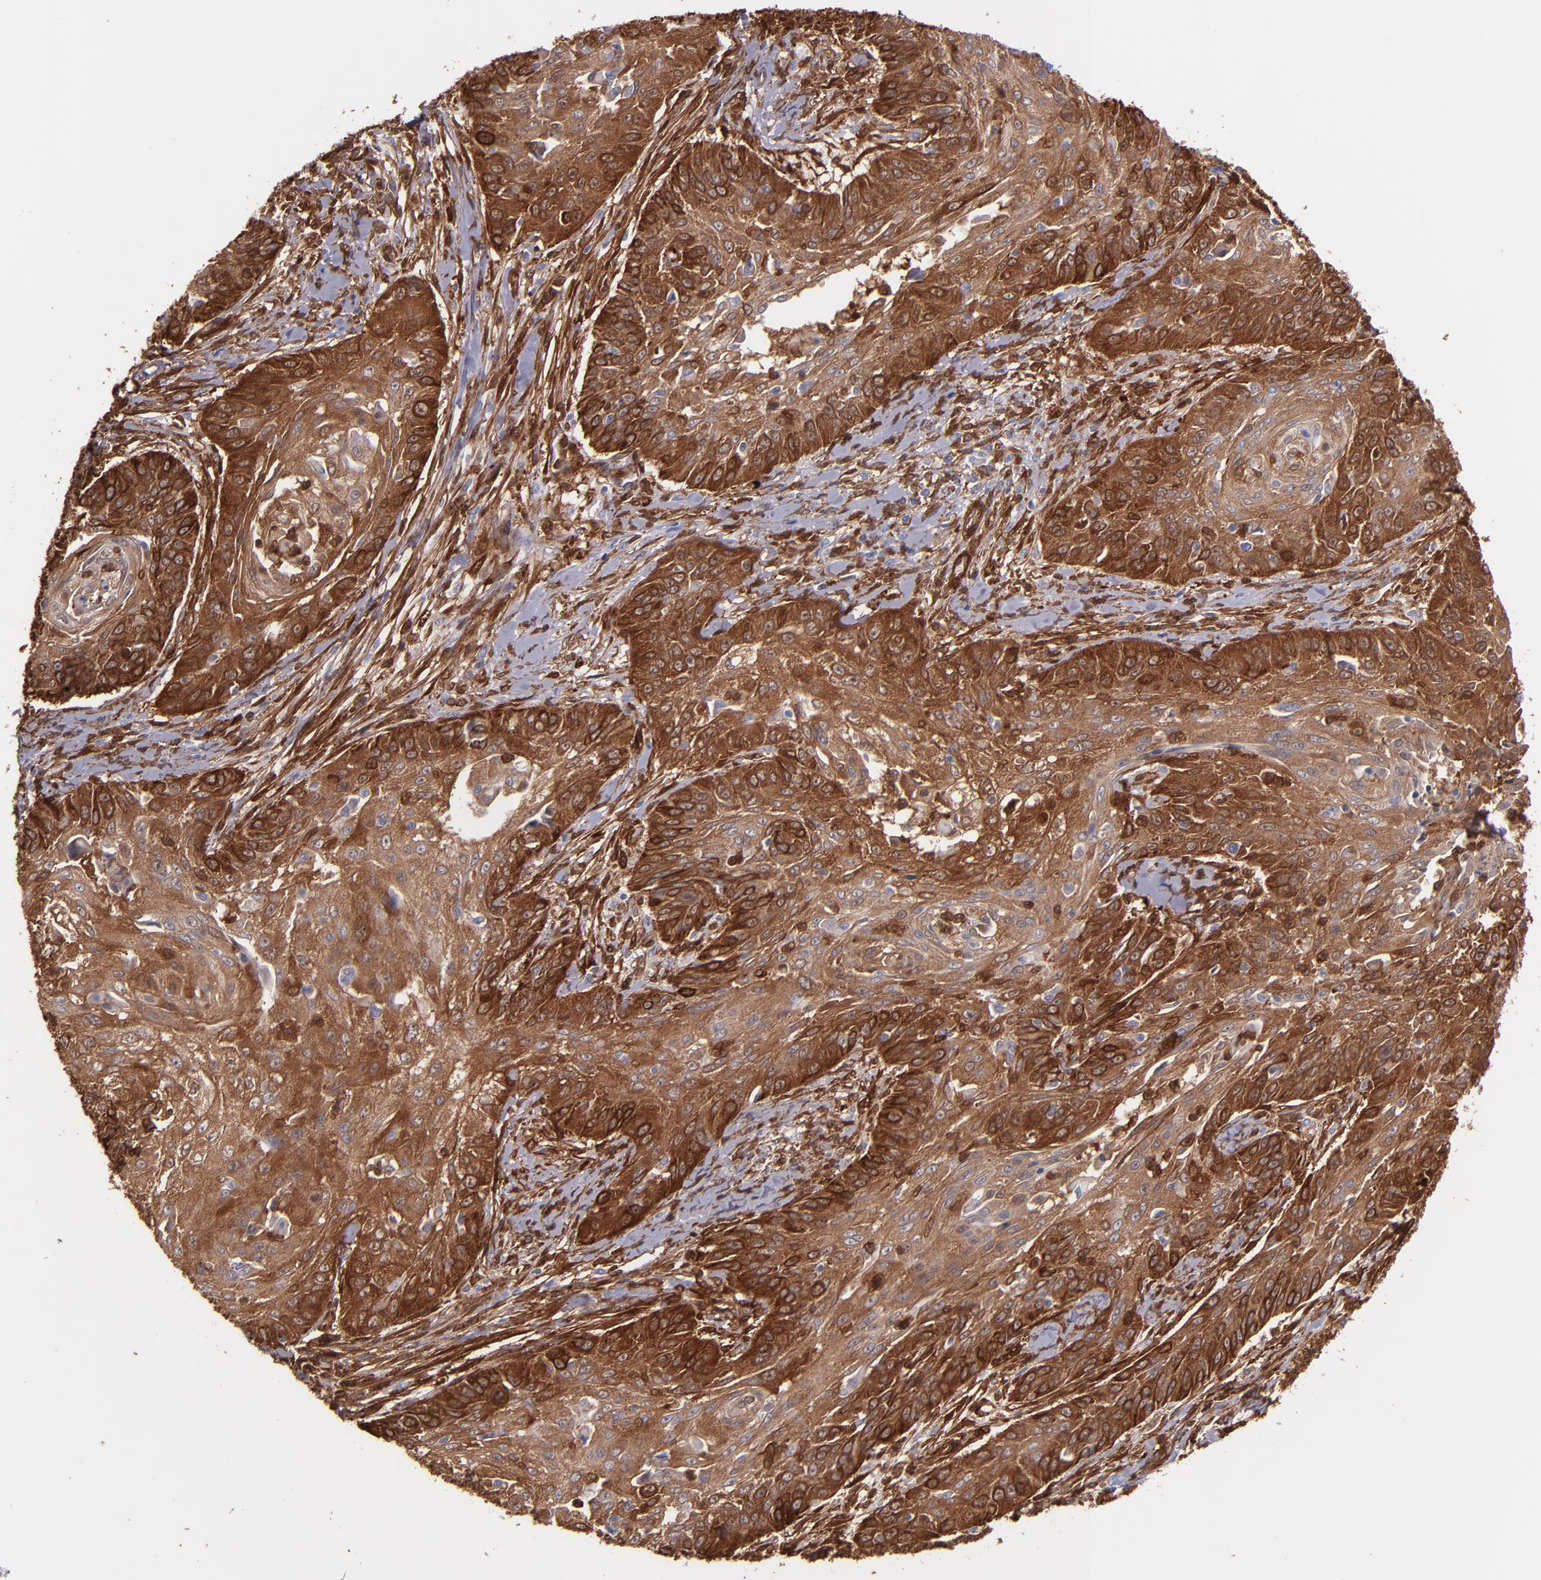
{"staining": {"intensity": "strong", "quantity": "25%-75%", "location": "cytoplasmic/membranous"}, "tissue": "cervical cancer", "cell_type": "Tumor cells", "image_type": "cancer", "snomed": [{"axis": "morphology", "description": "Squamous cell carcinoma, NOS"}, {"axis": "topography", "description": "Cervix"}], "caption": "A photomicrograph showing strong cytoplasmic/membranous expression in approximately 25%-75% of tumor cells in squamous cell carcinoma (cervical), as visualized by brown immunohistochemical staining.", "gene": "VCL", "patient": {"sex": "female", "age": 64}}